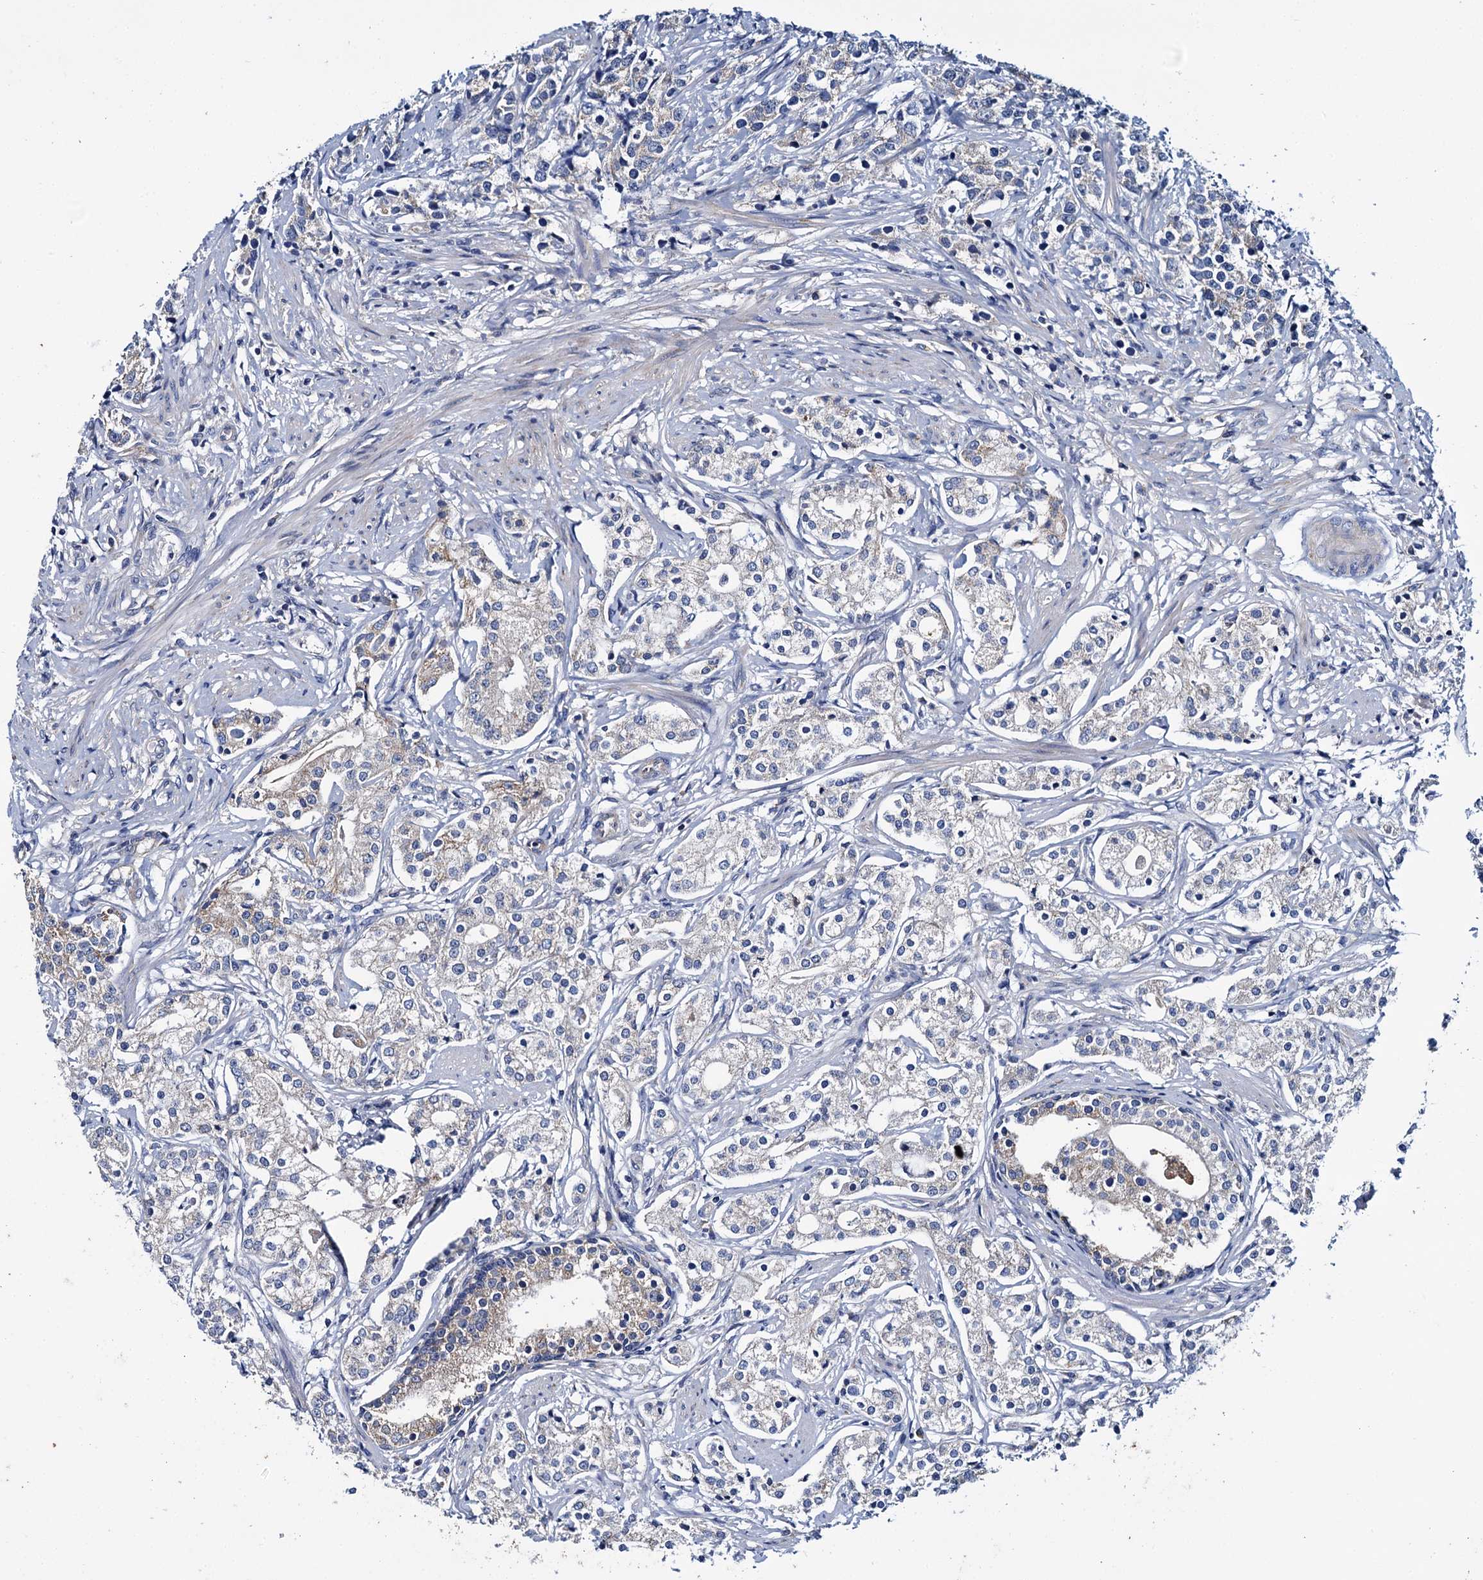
{"staining": {"intensity": "moderate", "quantity": "25%-75%", "location": "cytoplasmic/membranous"}, "tissue": "prostate cancer", "cell_type": "Tumor cells", "image_type": "cancer", "snomed": [{"axis": "morphology", "description": "Adenocarcinoma, High grade"}, {"axis": "topography", "description": "Prostate"}], "caption": "This image exhibits IHC staining of human high-grade adenocarcinoma (prostate), with medium moderate cytoplasmic/membranous staining in approximately 25%-75% of tumor cells.", "gene": "CEP295", "patient": {"sex": "male", "age": 69}}